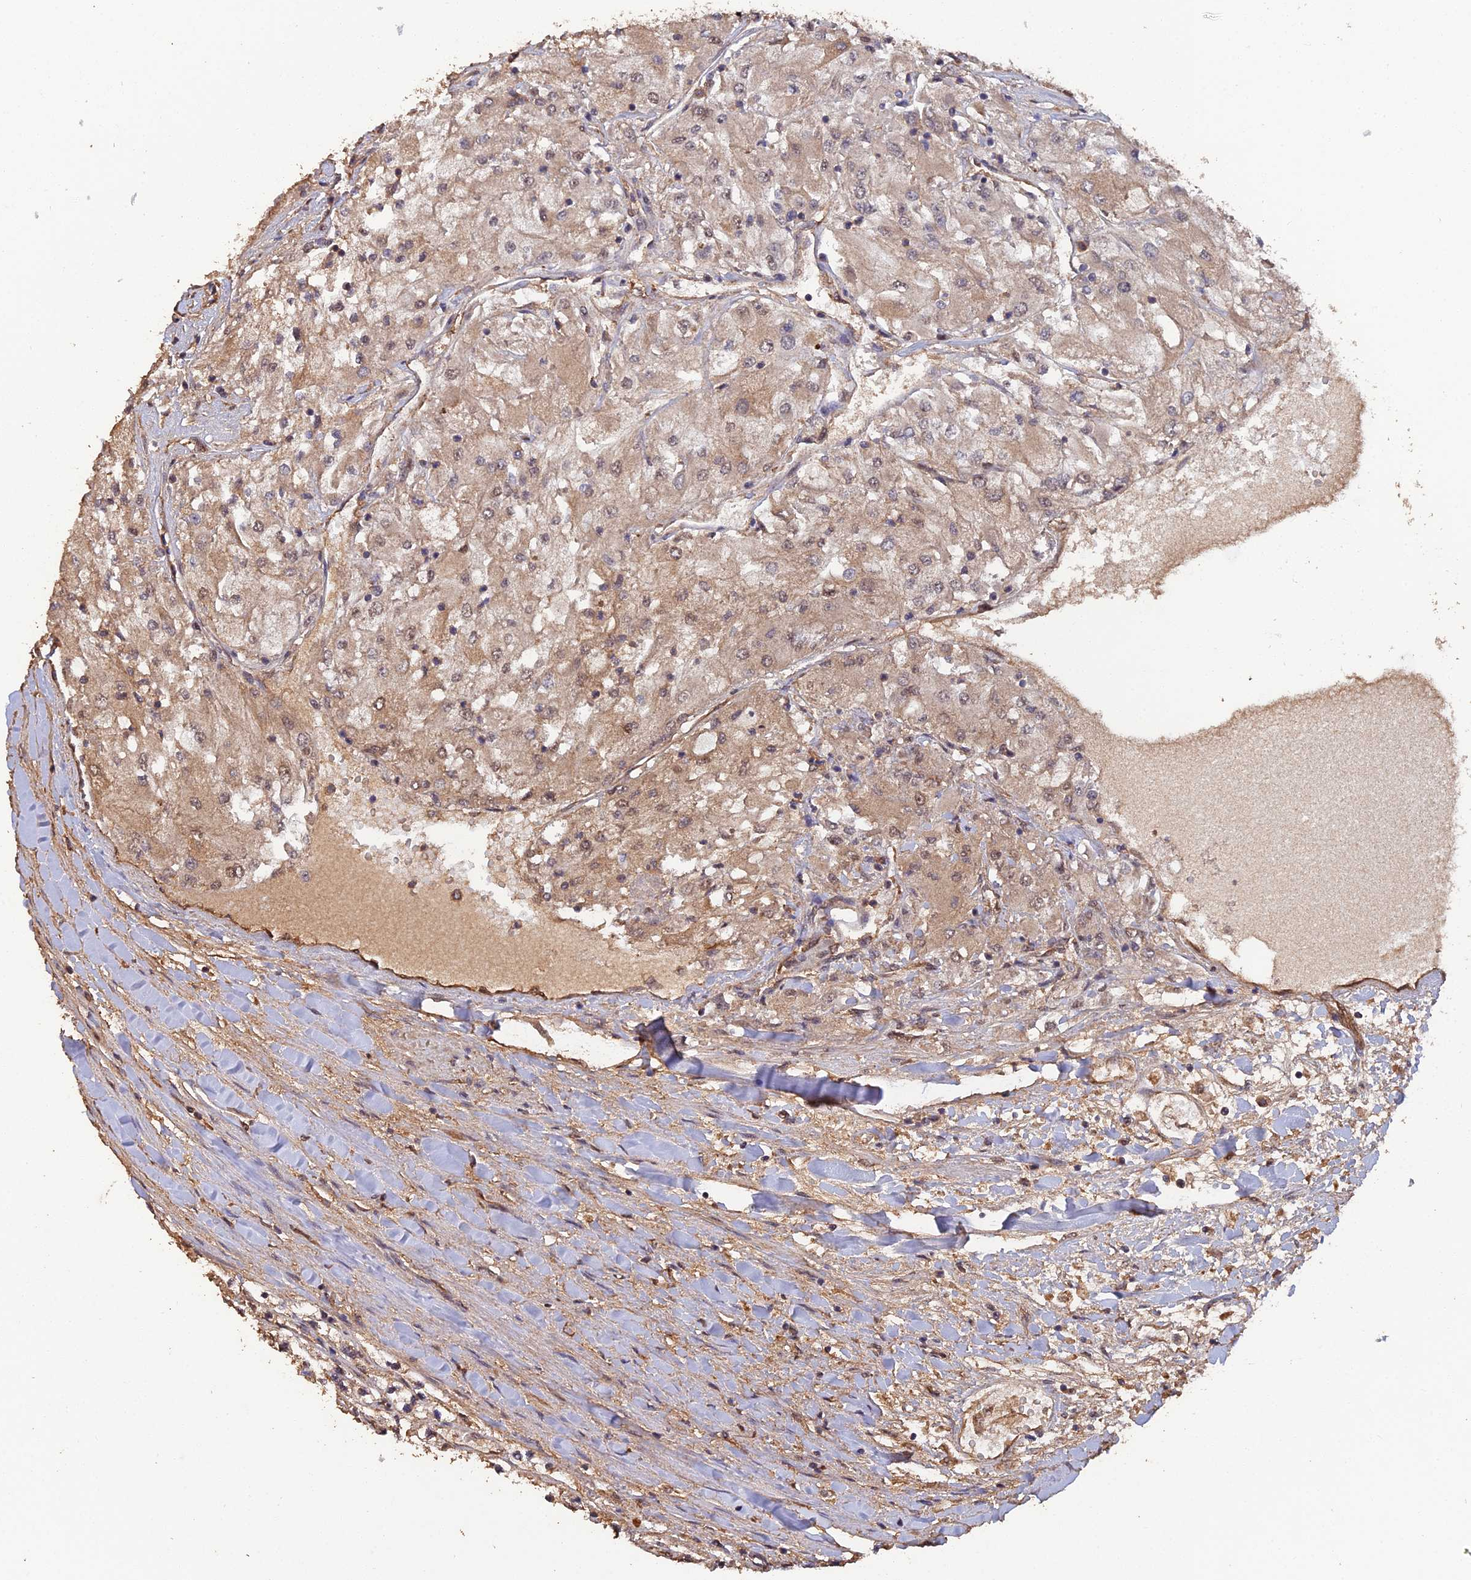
{"staining": {"intensity": "moderate", "quantity": "25%-75%", "location": "cytoplasmic/membranous,nuclear"}, "tissue": "renal cancer", "cell_type": "Tumor cells", "image_type": "cancer", "snomed": [{"axis": "morphology", "description": "Adenocarcinoma, NOS"}, {"axis": "topography", "description": "Kidney"}], "caption": "Human adenocarcinoma (renal) stained for a protein (brown) displays moderate cytoplasmic/membranous and nuclear positive positivity in approximately 25%-75% of tumor cells.", "gene": "RALGAPA2", "patient": {"sex": "male", "age": 80}}